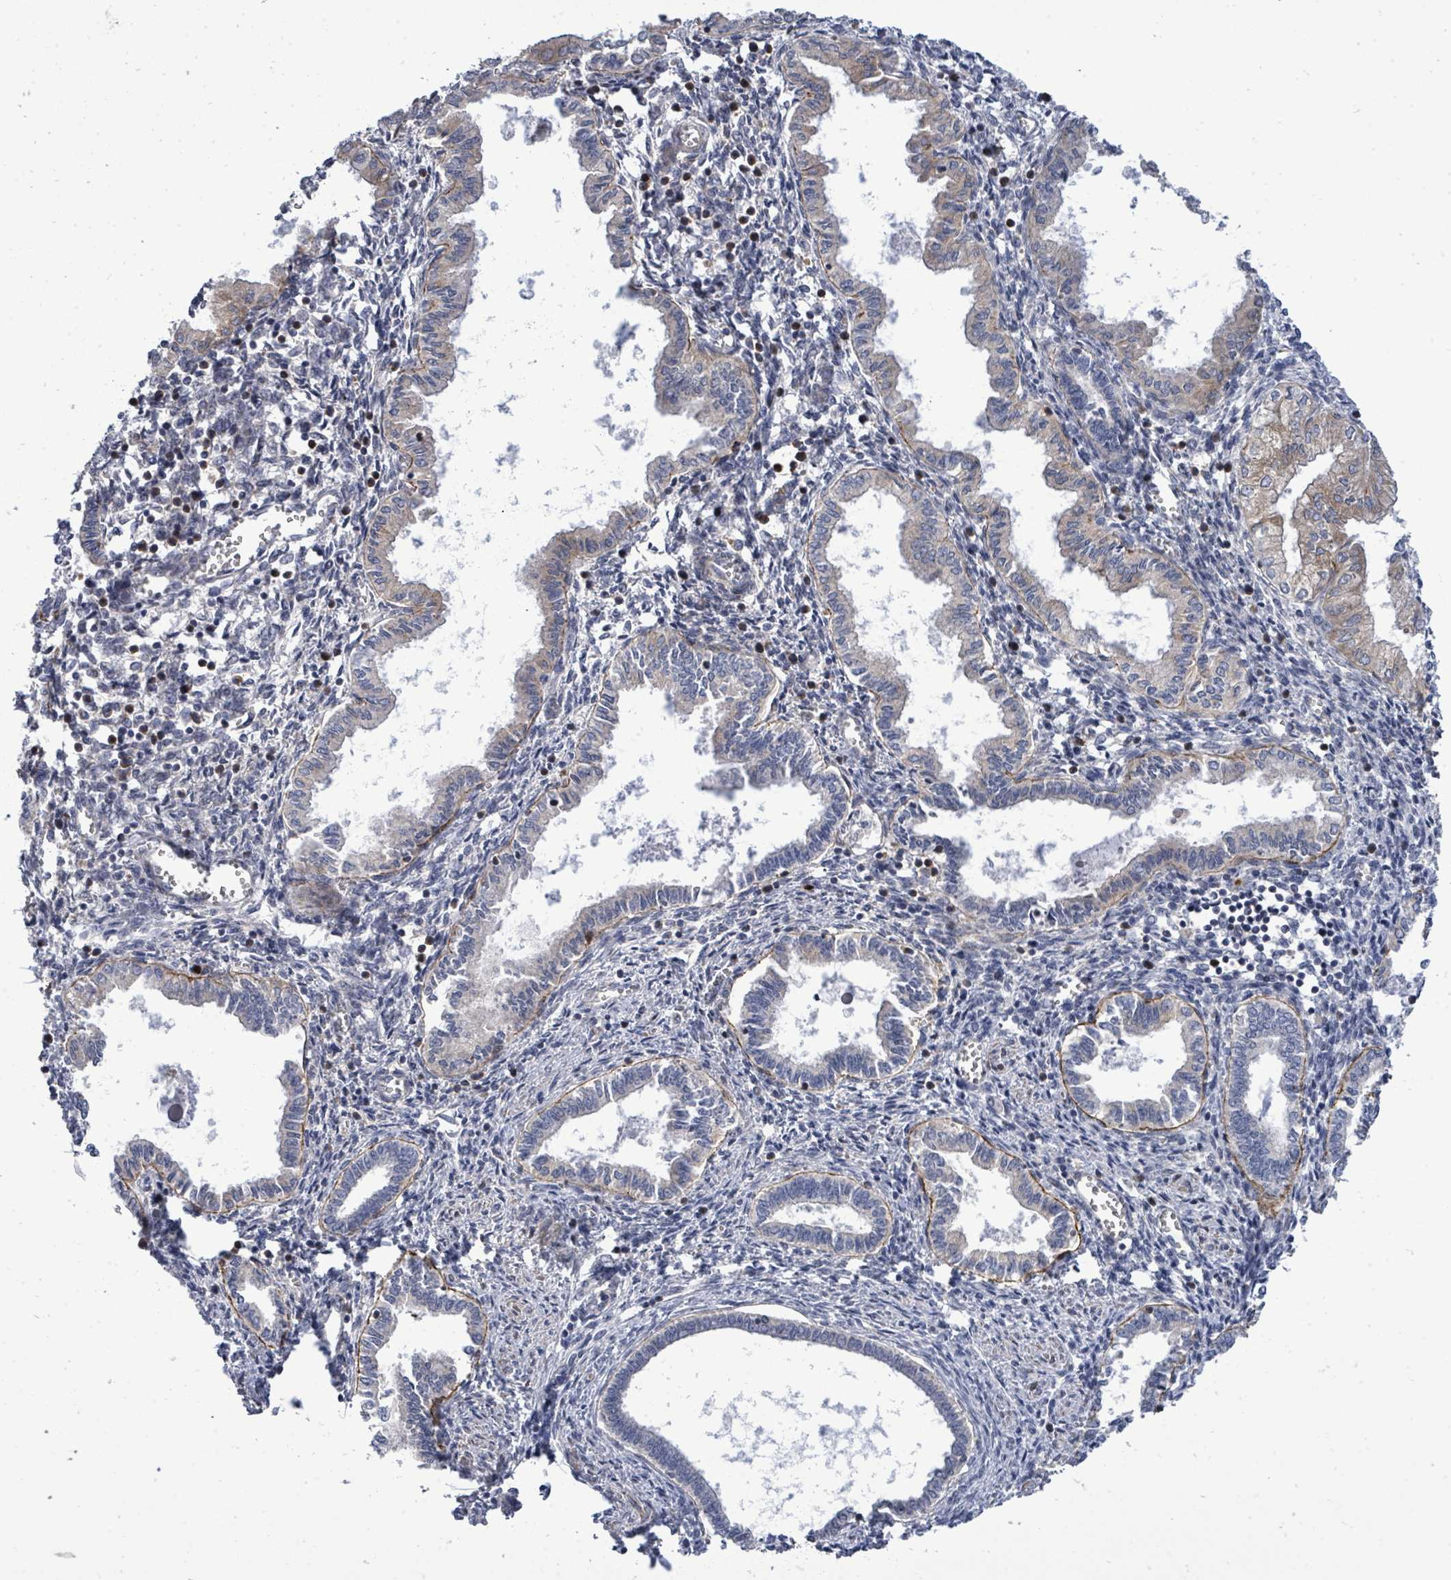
{"staining": {"intensity": "moderate", "quantity": "<25%", "location": "cytoplasmic/membranous"}, "tissue": "endometrium", "cell_type": "Cells in endometrial stroma", "image_type": "normal", "snomed": [{"axis": "morphology", "description": "Normal tissue, NOS"}, {"axis": "topography", "description": "Endometrium"}], "caption": "Immunohistochemistry (IHC) of benign endometrium reveals low levels of moderate cytoplasmic/membranous staining in about <25% of cells in endometrial stroma.", "gene": "SAR1A", "patient": {"sex": "female", "age": 37}}